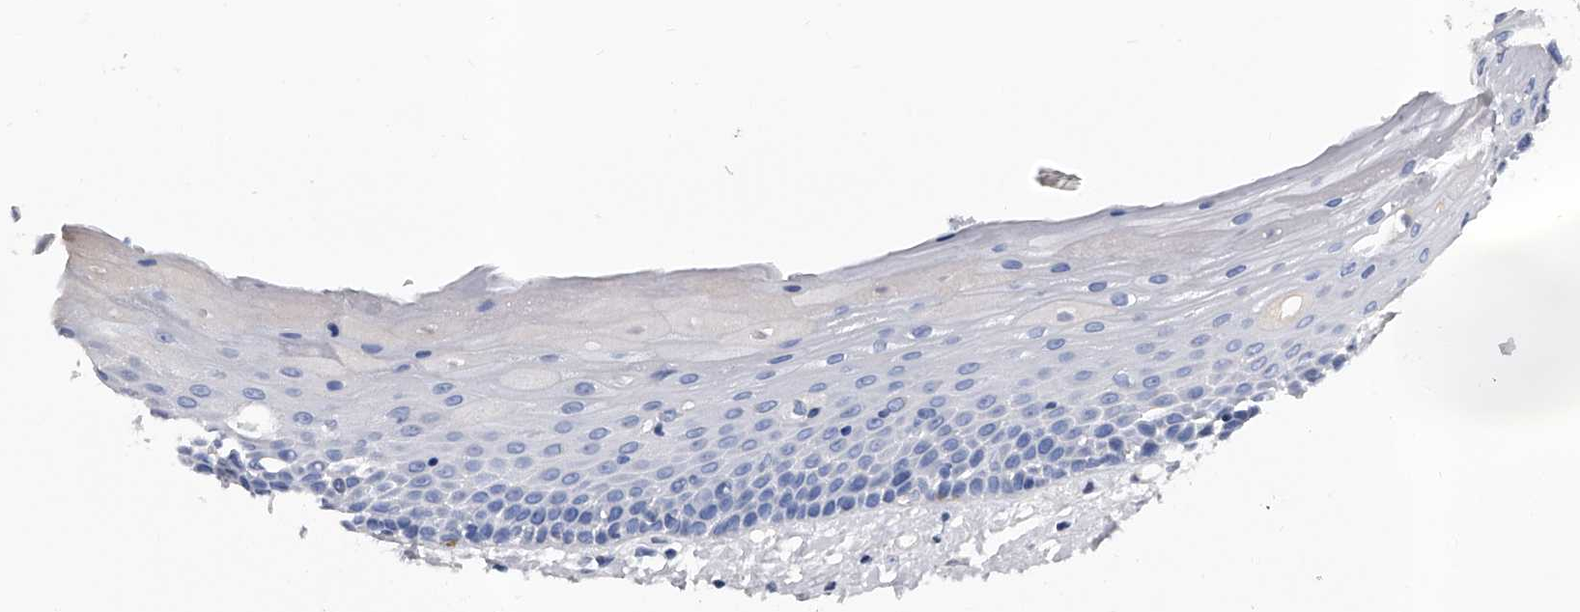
{"staining": {"intensity": "negative", "quantity": "none", "location": "none"}, "tissue": "oral mucosa", "cell_type": "Squamous epithelial cells", "image_type": "normal", "snomed": [{"axis": "morphology", "description": "Normal tissue, NOS"}, {"axis": "topography", "description": "Oral tissue"}], "caption": "DAB (3,3'-diaminobenzidine) immunohistochemical staining of benign oral mucosa demonstrates no significant positivity in squamous epithelial cells.", "gene": "EFCAB7", "patient": {"sex": "female", "age": 76}}